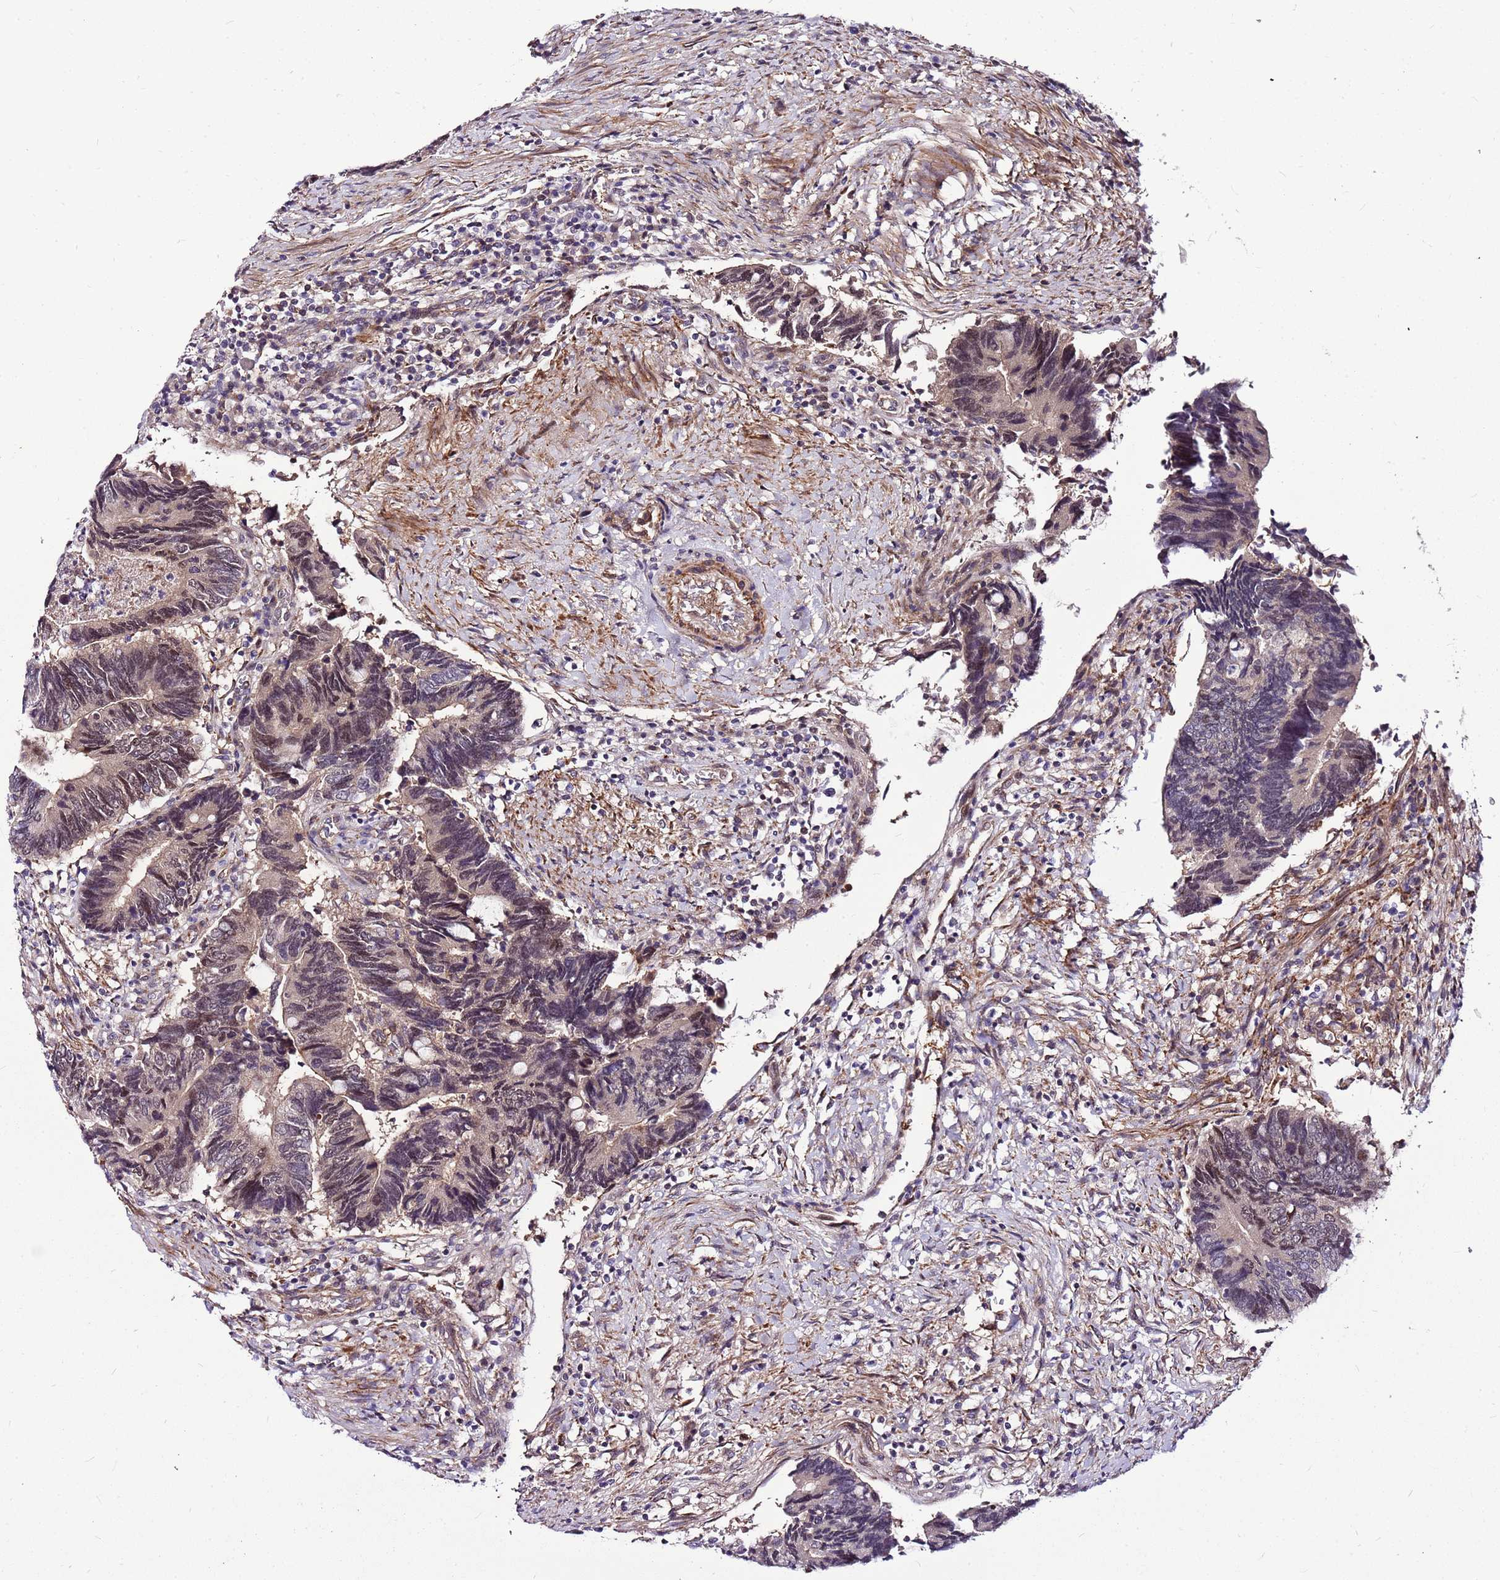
{"staining": {"intensity": "weak", "quantity": "25%-75%", "location": "cytoplasmic/membranous,nuclear"}, "tissue": "colorectal cancer", "cell_type": "Tumor cells", "image_type": "cancer", "snomed": [{"axis": "morphology", "description": "Adenocarcinoma, NOS"}, {"axis": "topography", "description": "Colon"}], "caption": "DAB (3,3'-diaminobenzidine) immunohistochemical staining of human colorectal adenocarcinoma demonstrates weak cytoplasmic/membranous and nuclear protein staining in approximately 25%-75% of tumor cells.", "gene": "POLE3", "patient": {"sex": "male", "age": 87}}